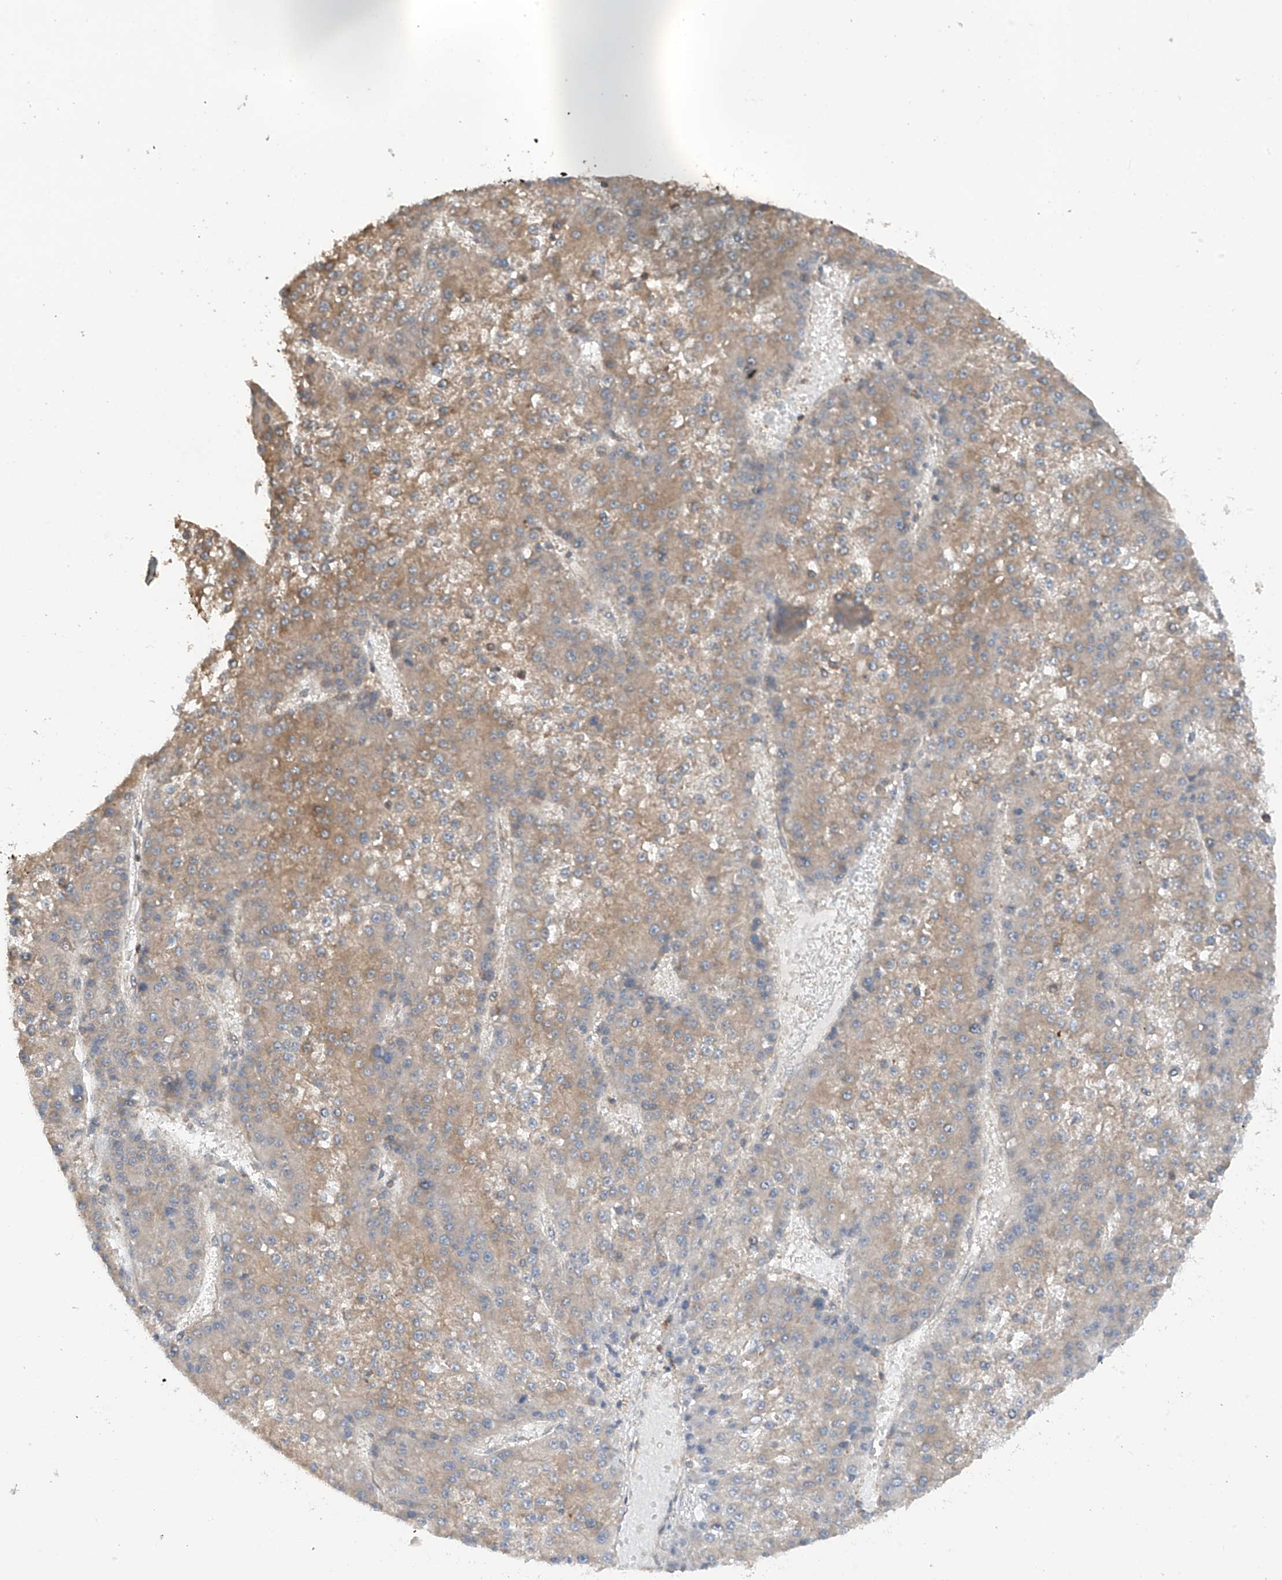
{"staining": {"intensity": "weak", "quantity": "25%-75%", "location": "cytoplasmic/membranous"}, "tissue": "liver cancer", "cell_type": "Tumor cells", "image_type": "cancer", "snomed": [{"axis": "morphology", "description": "Carcinoma, Hepatocellular, NOS"}, {"axis": "topography", "description": "Liver"}], "caption": "High-power microscopy captured an immunohistochemistry photomicrograph of liver hepatocellular carcinoma, revealing weak cytoplasmic/membranous positivity in about 25%-75% of tumor cells. The protein of interest is stained brown, and the nuclei are stained in blue (DAB (3,3'-diaminobenzidine) IHC with brightfield microscopy, high magnification).", "gene": "RPAIN", "patient": {"sex": "female", "age": 73}}